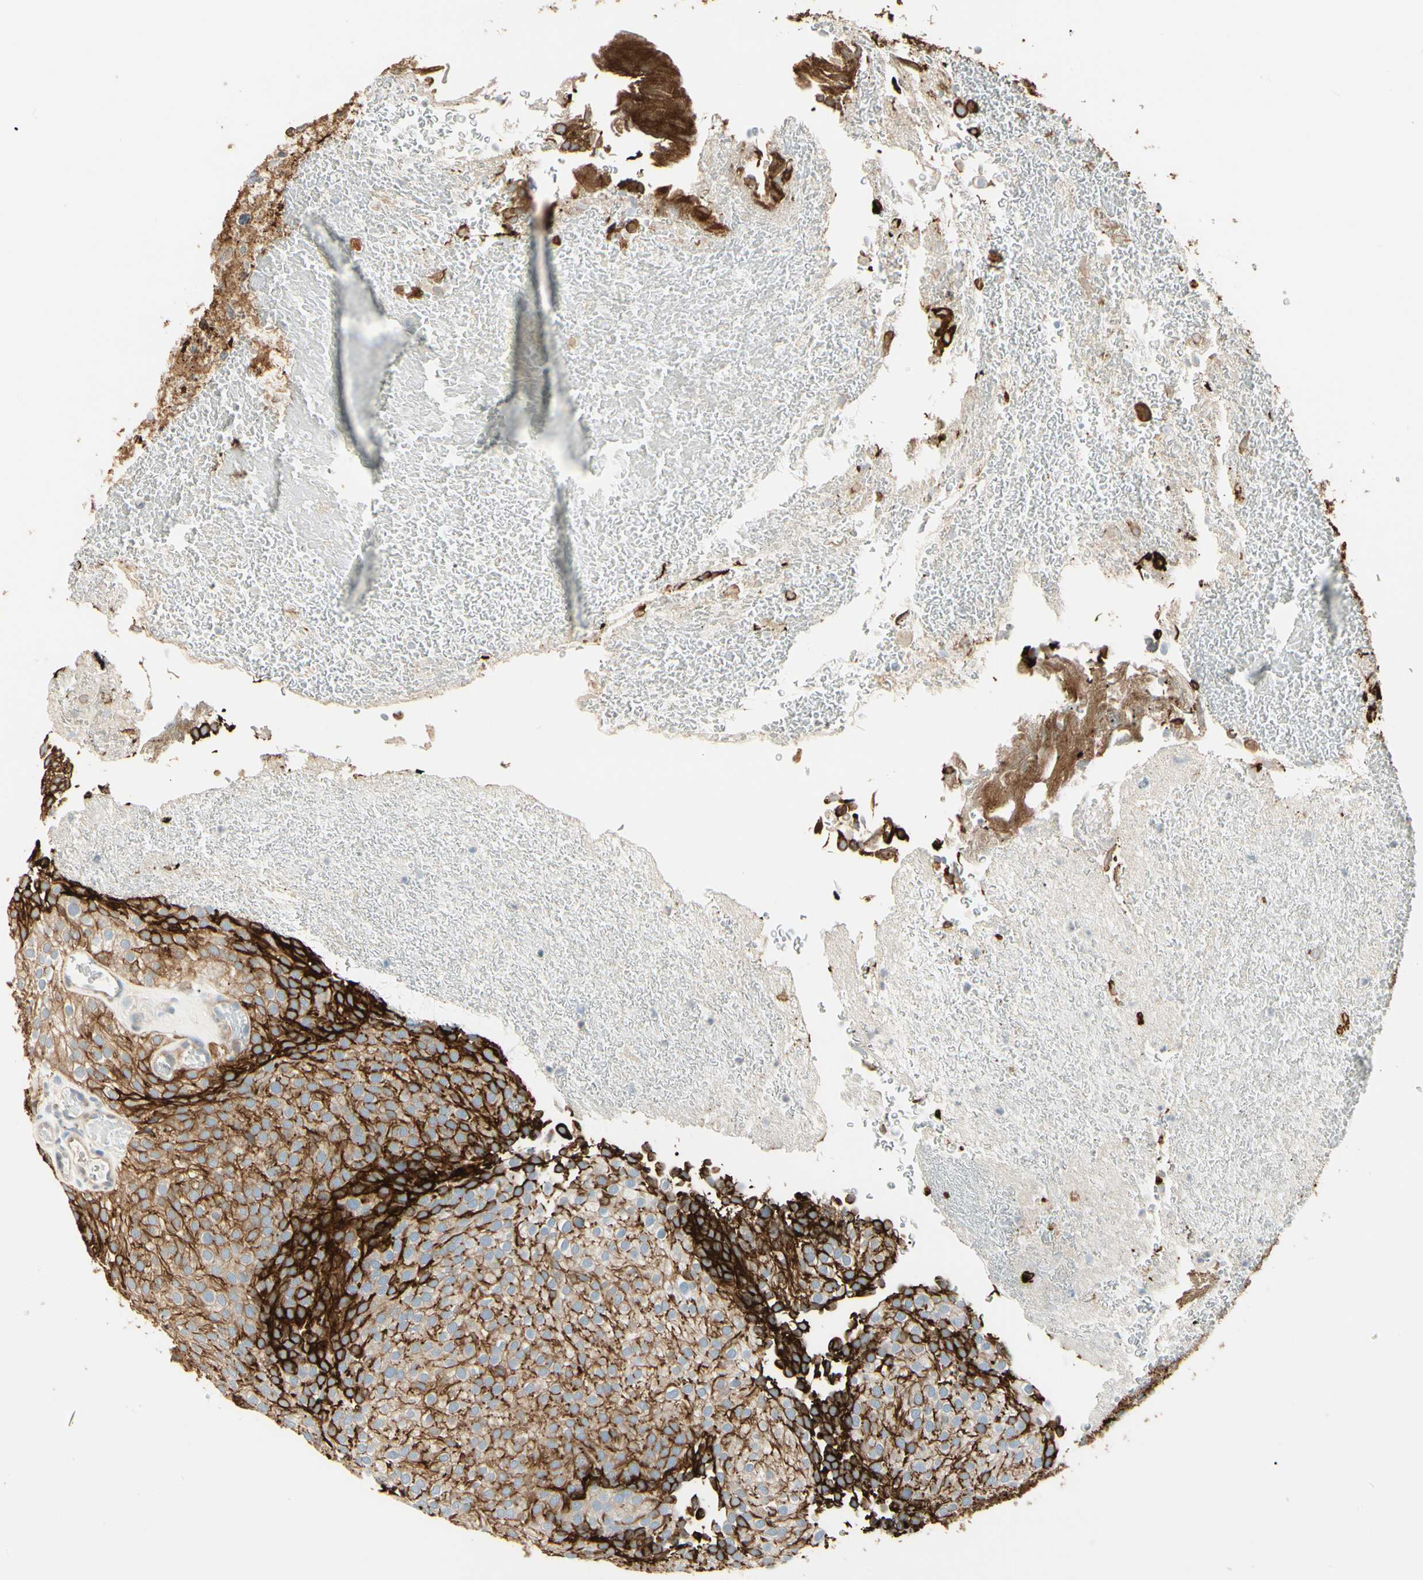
{"staining": {"intensity": "strong", "quantity": ">75%", "location": "cytoplasmic/membranous"}, "tissue": "urothelial cancer", "cell_type": "Tumor cells", "image_type": "cancer", "snomed": [{"axis": "morphology", "description": "Urothelial carcinoma, Low grade"}, {"axis": "topography", "description": "Urinary bladder"}], "caption": "Approximately >75% of tumor cells in low-grade urothelial carcinoma demonstrate strong cytoplasmic/membranous protein positivity as visualized by brown immunohistochemical staining.", "gene": "DUSP12", "patient": {"sex": "male", "age": 78}}